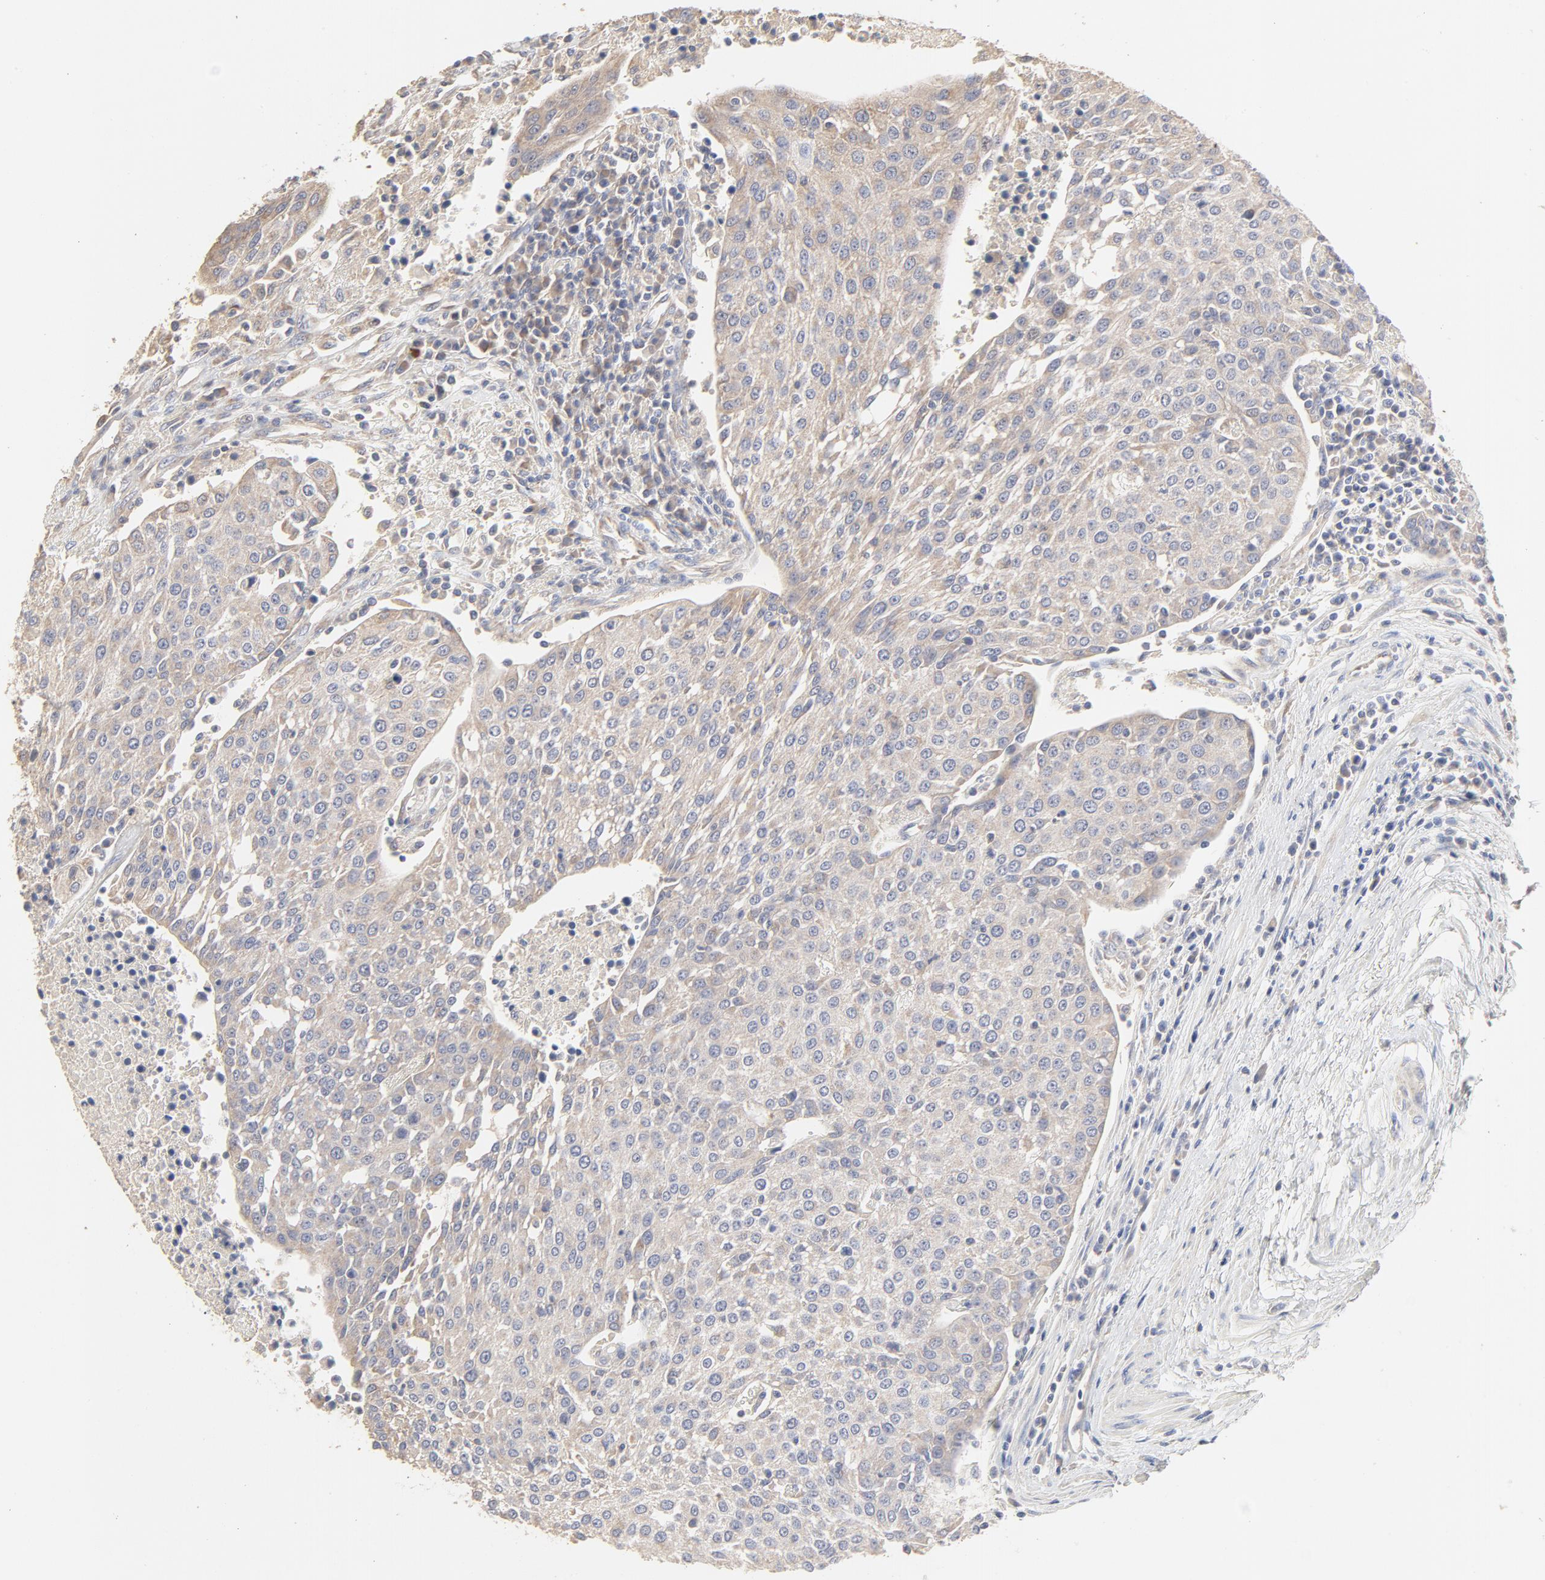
{"staining": {"intensity": "negative", "quantity": "none", "location": "none"}, "tissue": "urothelial cancer", "cell_type": "Tumor cells", "image_type": "cancer", "snomed": [{"axis": "morphology", "description": "Urothelial carcinoma, High grade"}, {"axis": "topography", "description": "Urinary bladder"}], "caption": "High power microscopy photomicrograph of an IHC photomicrograph of high-grade urothelial carcinoma, revealing no significant positivity in tumor cells.", "gene": "FCGBP", "patient": {"sex": "female", "age": 85}}